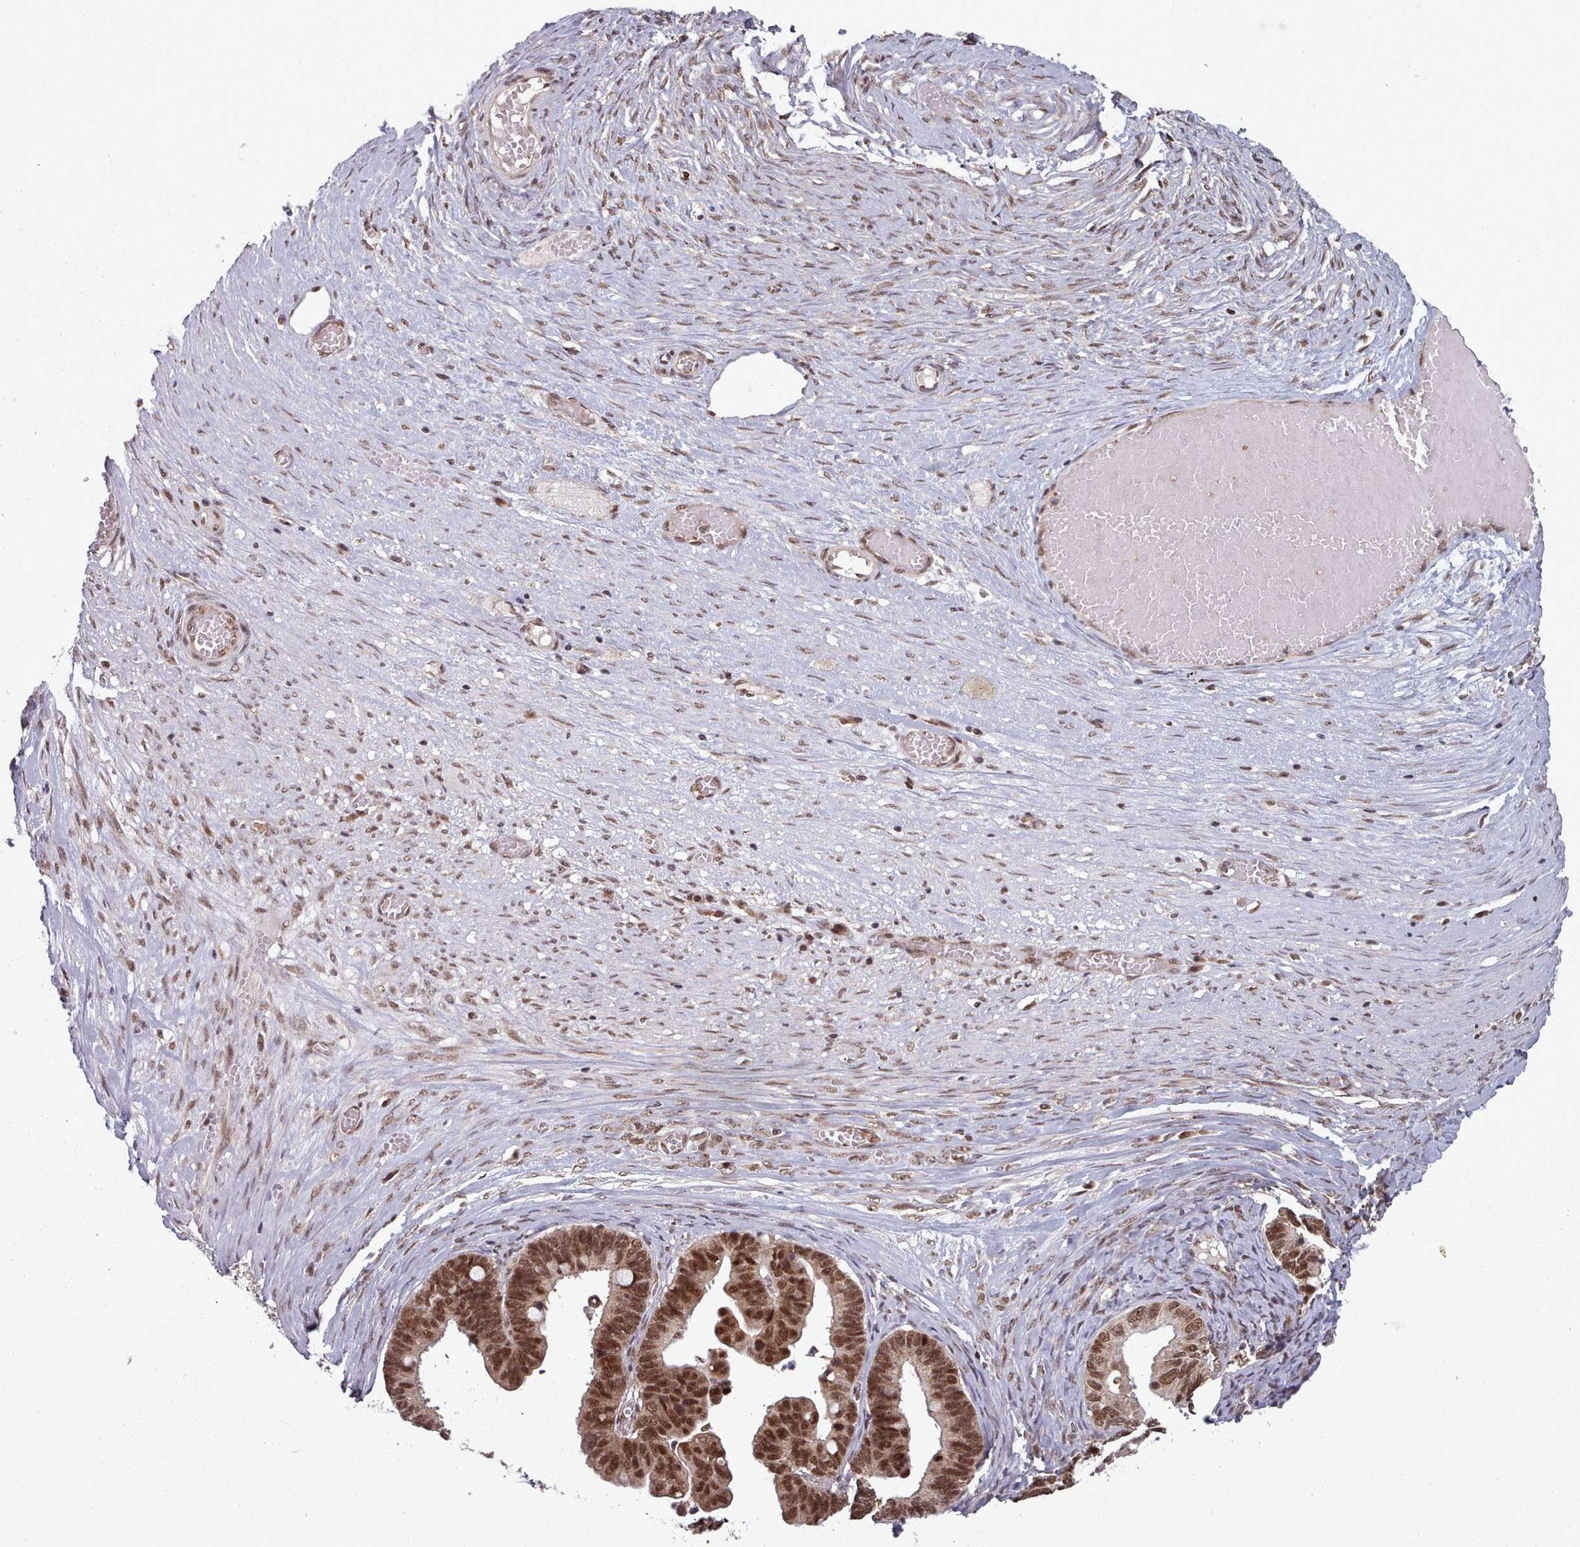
{"staining": {"intensity": "strong", "quantity": ">75%", "location": "nuclear"}, "tissue": "ovarian cancer", "cell_type": "Tumor cells", "image_type": "cancer", "snomed": [{"axis": "morphology", "description": "Cystadenocarcinoma, serous, NOS"}, {"axis": "topography", "description": "Ovary"}], "caption": "IHC of ovarian cancer (serous cystadenocarcinoma) demonstrates high levels of strong nuclear positivity in approximately >75% of tumor cells. (DAB = brown stain, brightfield microscopy at high magnification).", "gene": "DHX8", "patient": {"sex": "female", "age": 56}}